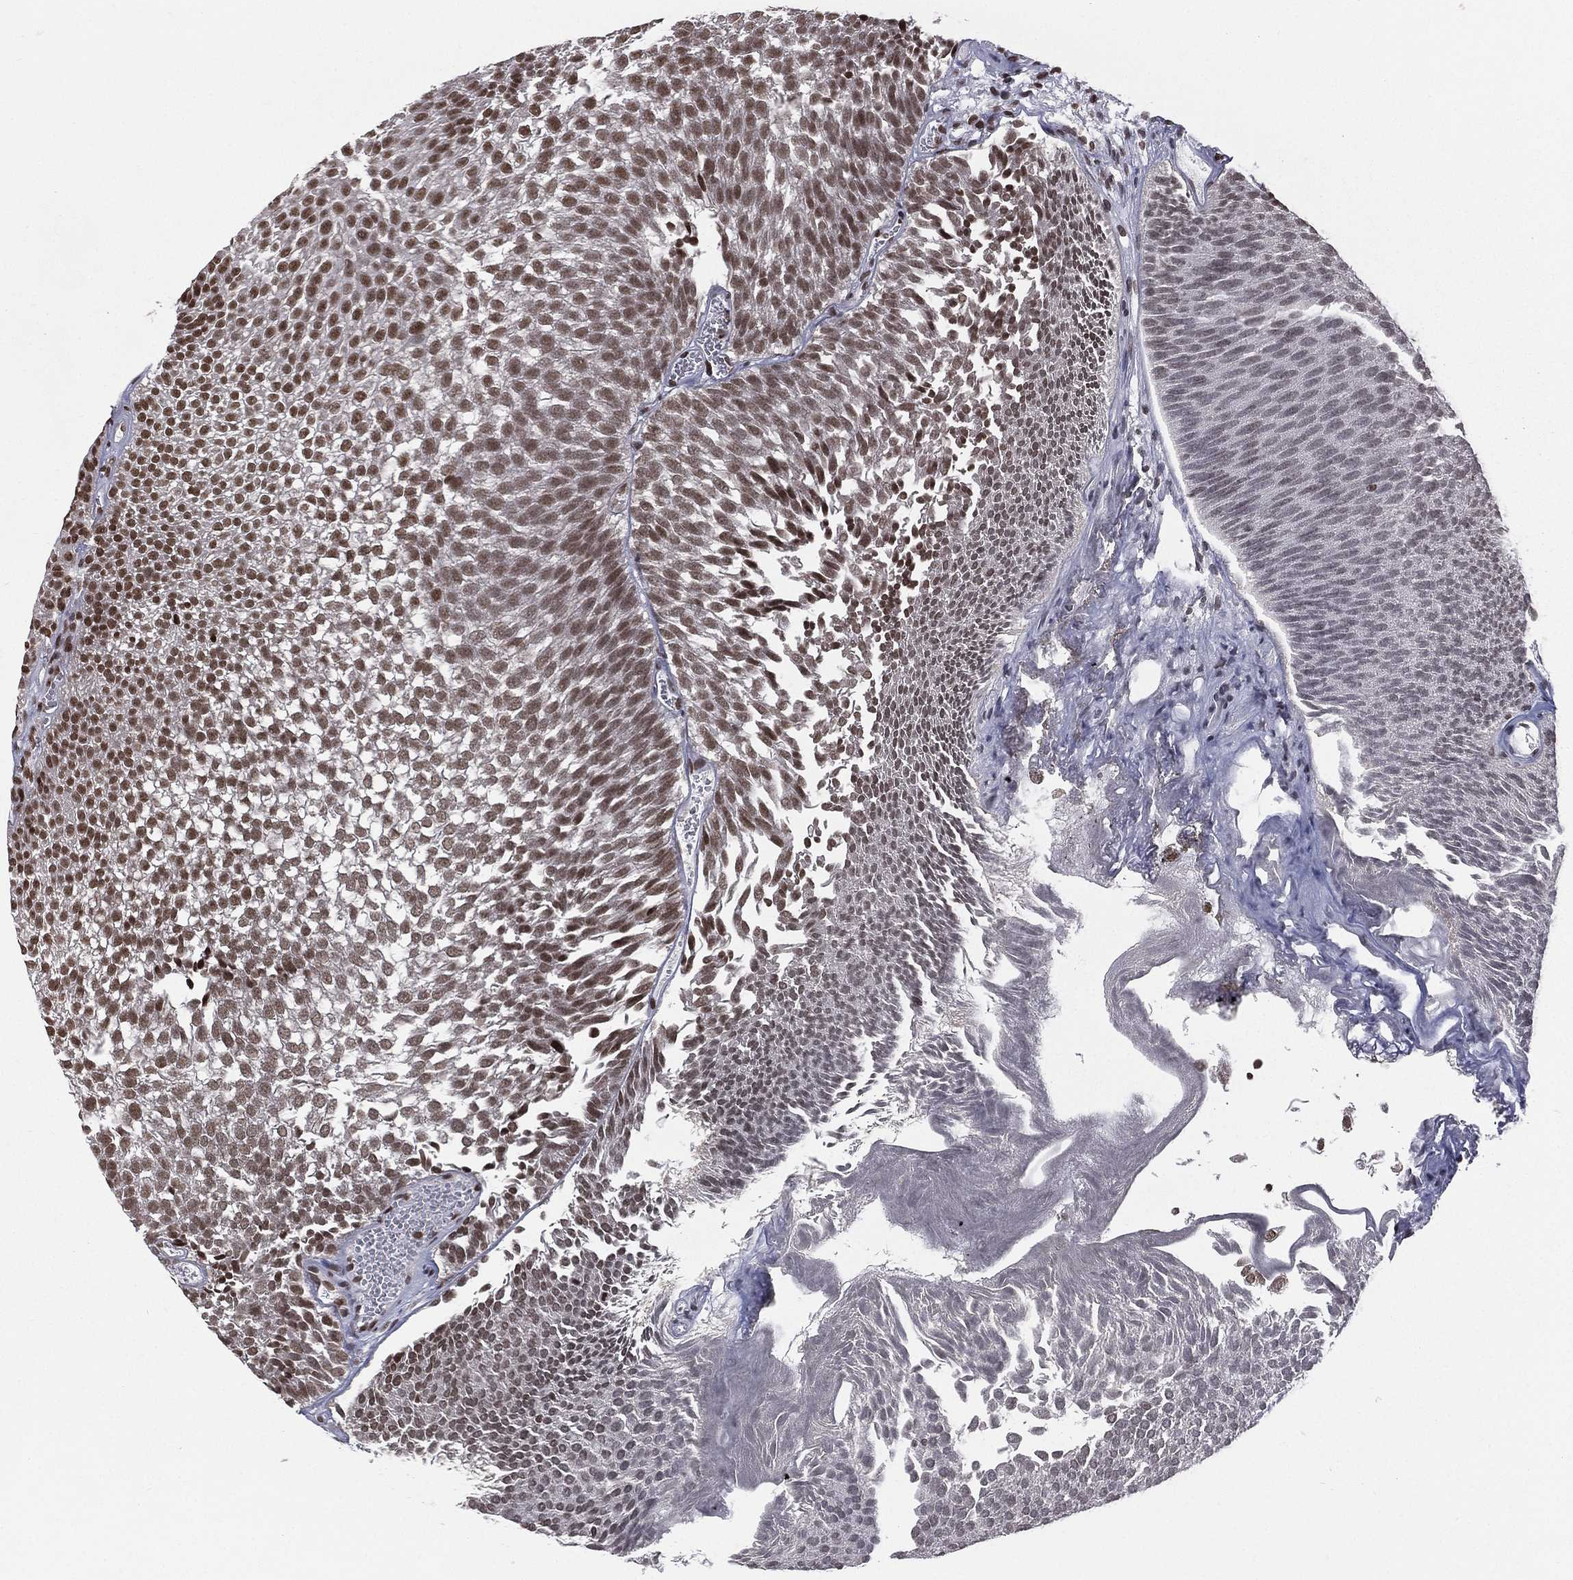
{"staining": {"intensity": "moderate", "quantity": ">75%", "location": "nuclear"}, "tissue": "urothelial cancer", "cell_type": "Tumor cells", "image_type": "cancer", "snomed": [{"axis": "morphology", "description": "Urothelial carcinoma, Low grade"}, {"axis": "topography", "description": "Urinary bladder"}], "caption": "The immunohistochemical stain highlights moderate nuclear positivity in tumor cells of low-grade urothelial carcinoma tissue.", "gene": "RFX7", "patient": {"sex": "male", "age": 52}}